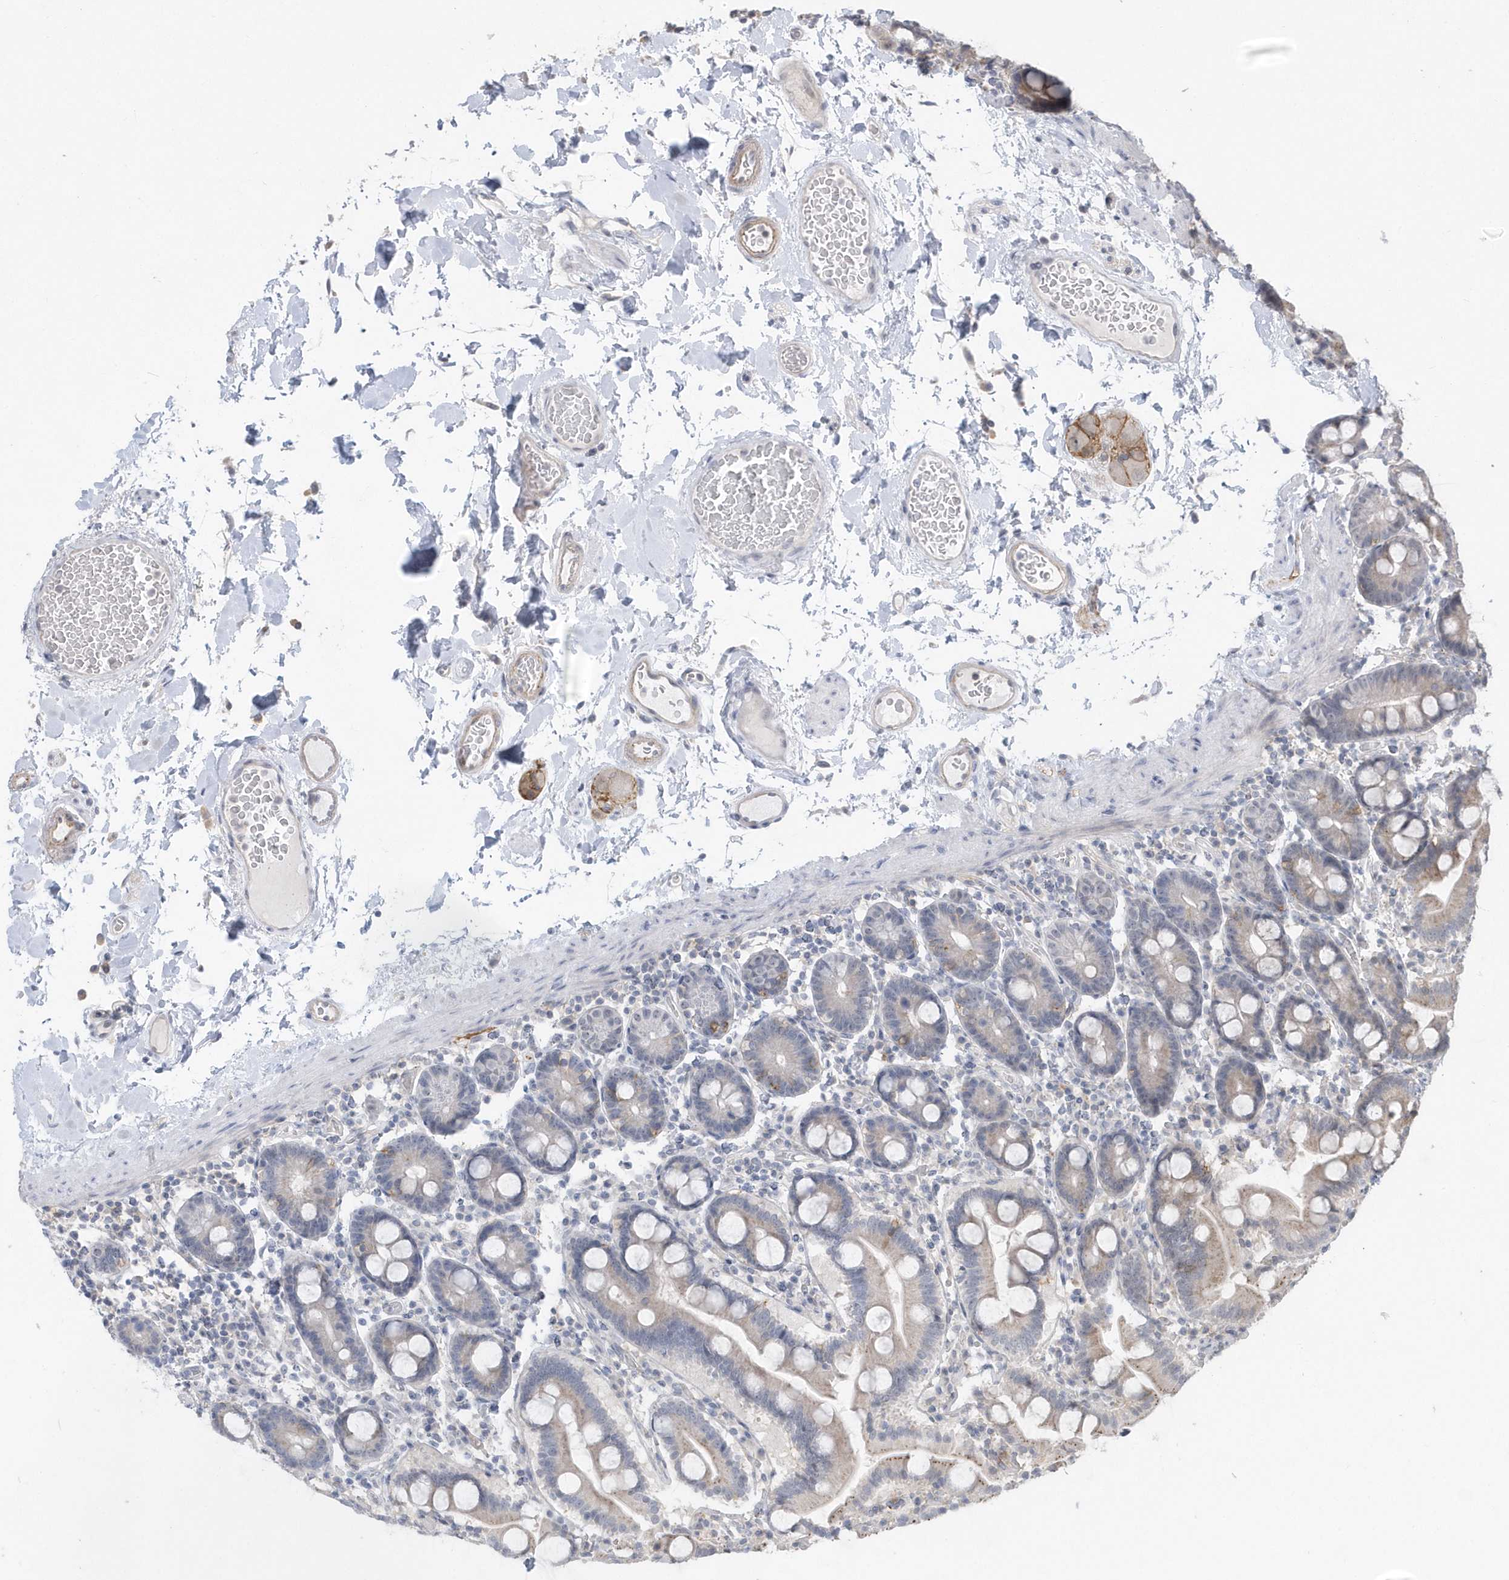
{"staining": {"intensity": "weak", "quantity": "<25%", "location": "cytoplasmic/membranous"}, "tissue": "duodenum", "cell_type": "Glandular cells", "image_type": "normal", "snomed": [{"axis": "morphology", "description": "Normal tissue, NOS"}, {"axis": "topography", "description": "Duodenum"}], "caption": "Immunohistochemical staining of unremarkable human duodenum demonstrates no significant expression in glandular cells.", "gene": "CRIP3", "patient": {"sex": "male", "age": 55}}